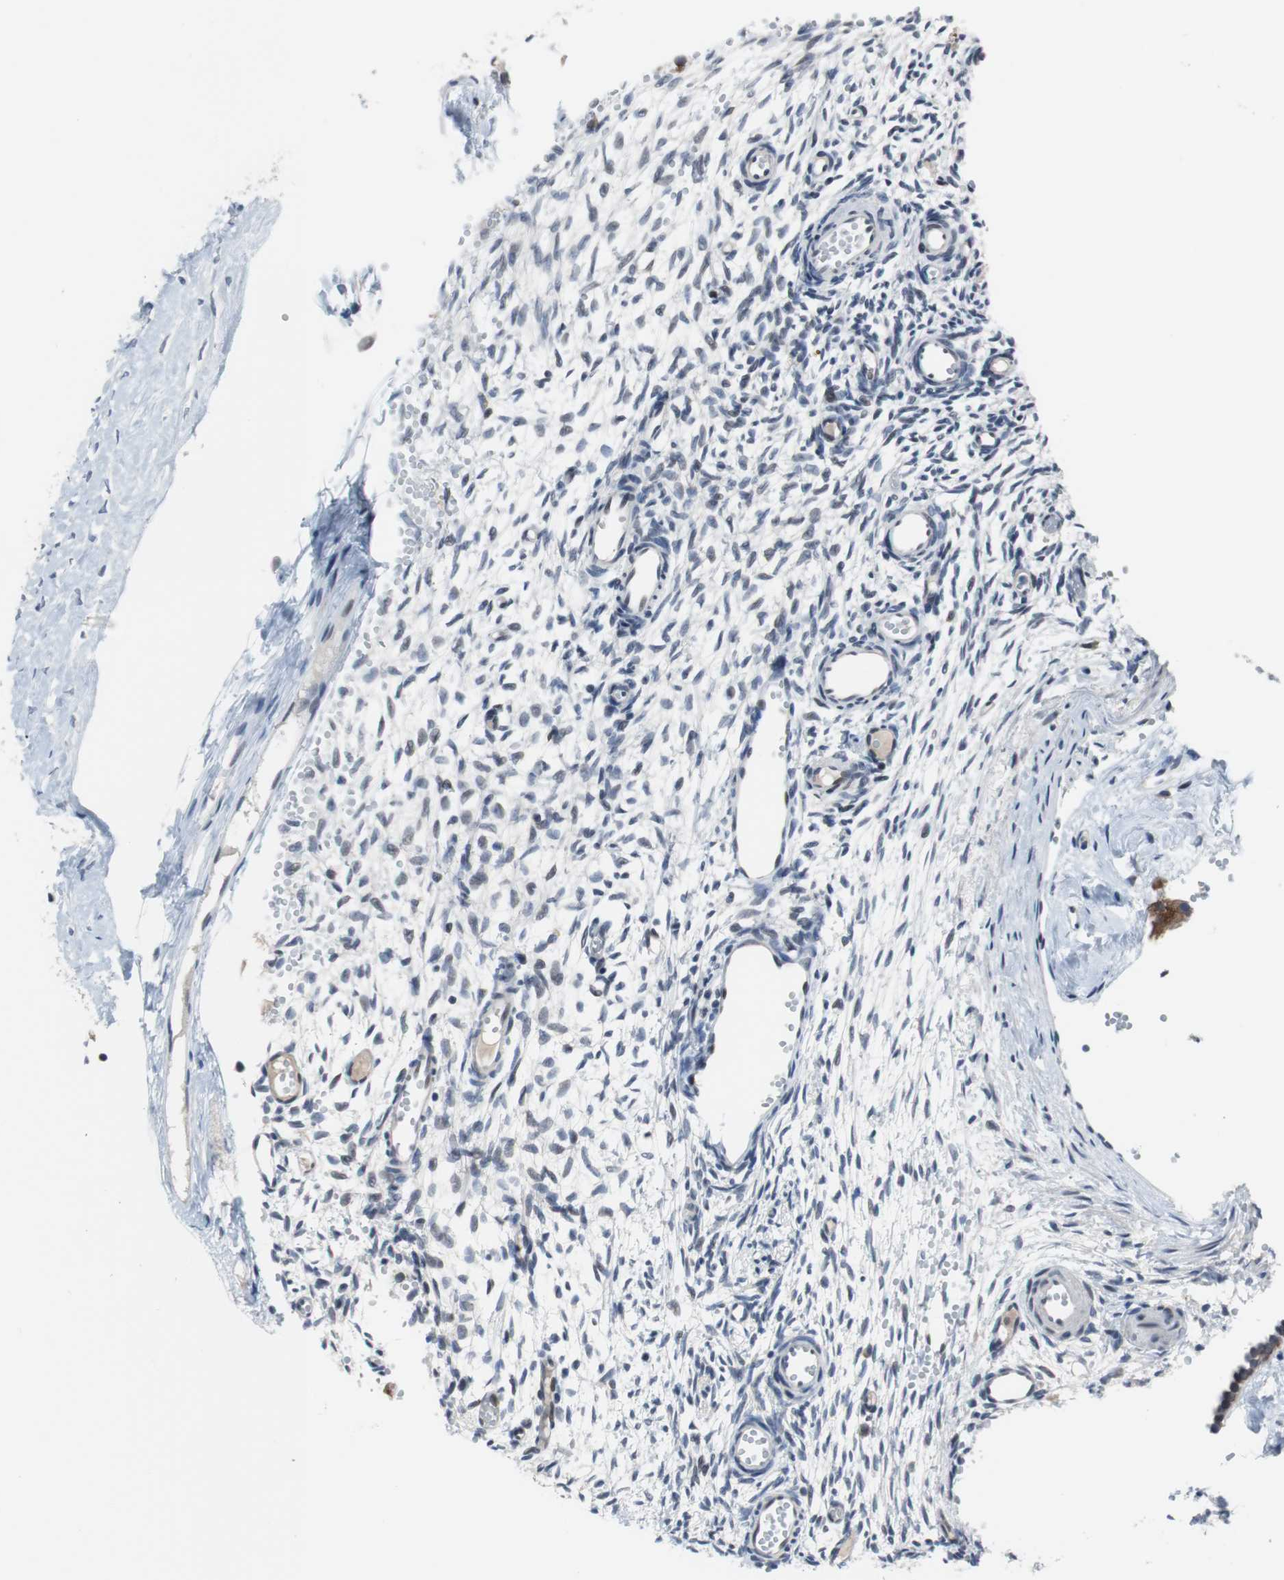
{"staining": {"intensity": "negative", "quantity": "none", "location": "none"}, "tissue": "ovary", "cell_type": "Ovarian stroma cells", "image_type": "normal", "snomed": [{"axis": "morphology", "description": "Normal tissue, NOS"}, {"axis": "topography", "description": "Ovary"}], "caption": "Immunohistochemistry image of benign ovary: ovary stained with DAB shows no significant protein staining in ovarian stroma cells.", "gene": "TP63", "patient": {"sex": "female", "age": 35}}